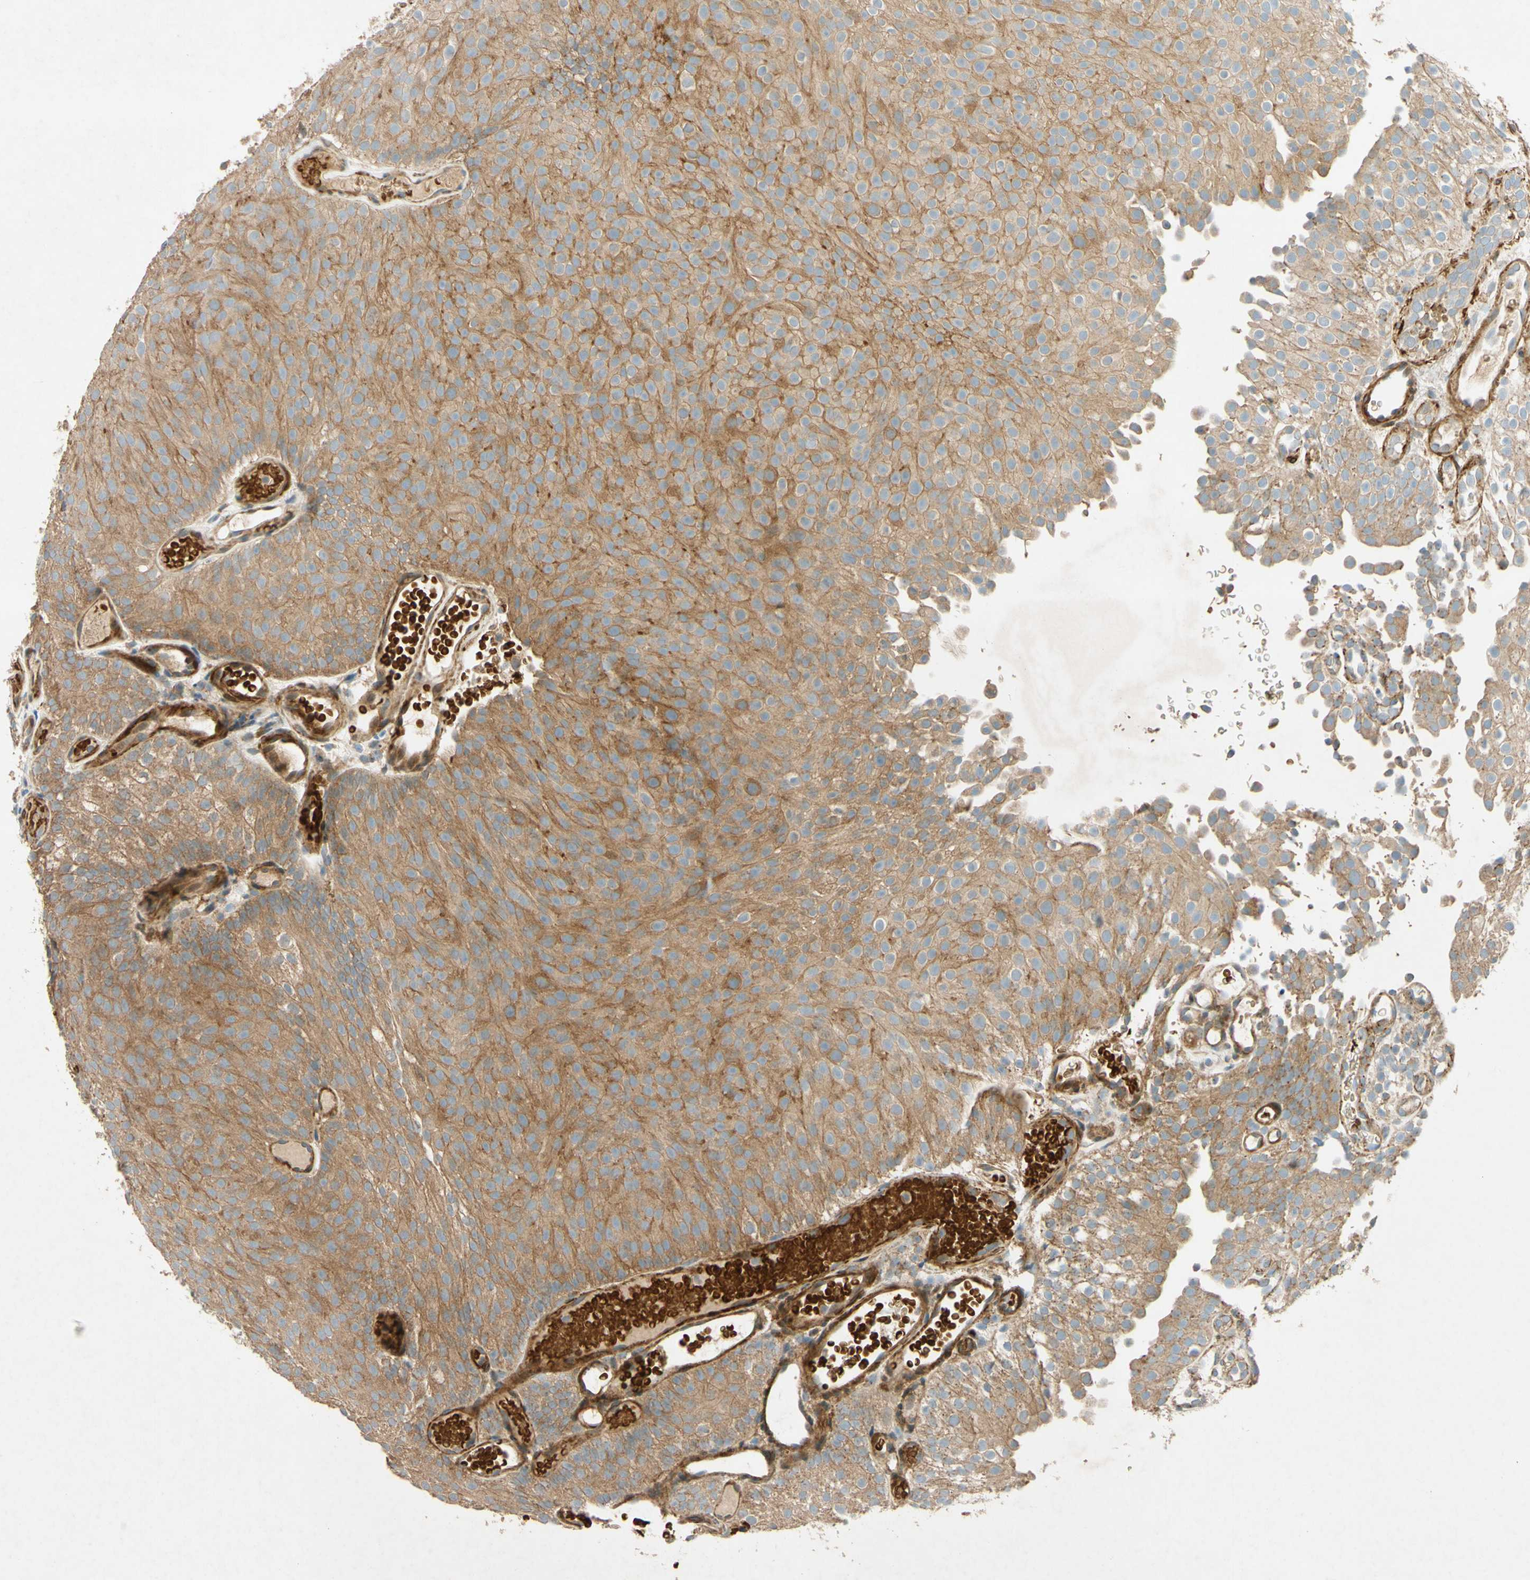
{"staining": {"intensity": "moderate", "quantity": ">75%", "location": "cytoplasmic/membranous"}, "tissue": "urothelial cancer", "cell_type": "Tumor cells", "image_type": "cancer", "snomed": [{"axis": "morphology", "description": "Urothelial carcinoma, Low grade"}, {"axis": "topography", "description": "Urinary bladder"}], "caption": "IHC micrograph of low-grade urothelial carcinoma stained for a protein (brown), which shows medium levels of moderate cytoplasmic/membranous staining in about >75% of tumor cells.", "gene": "ADAM17", "patient": {"sex": "male", "age": 78}}